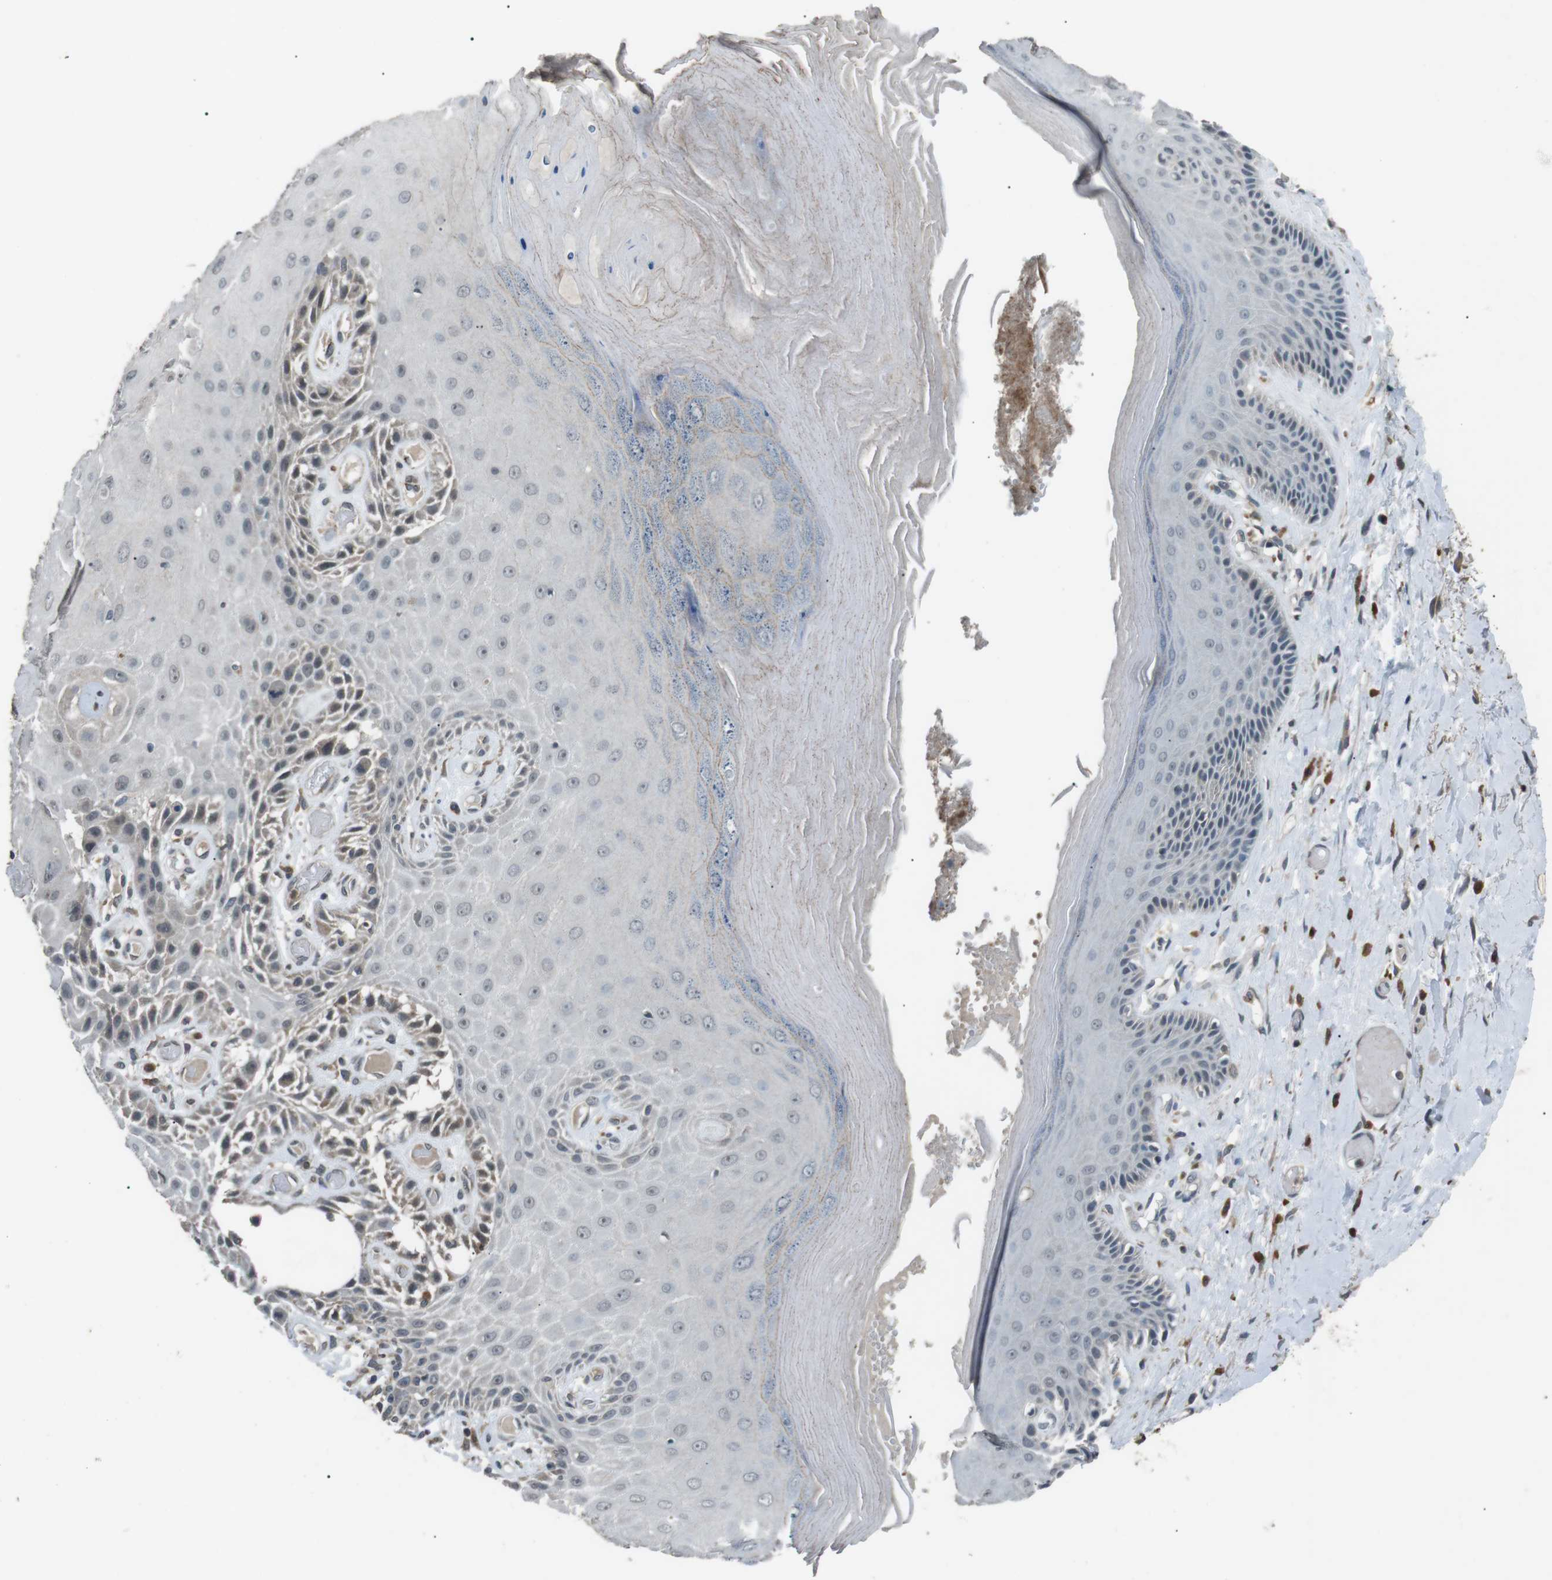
{"staining": {"intensity": "weak", "quantity": "<25%", "location": "cytoplasmic/membranous"}, "tissue": "skin", "cell_type": "Epidermal cells", "image_type": "normal", "snomed": [{"axis": "morphology", "description": "Normal tissue, NOS"}, {"axis": "topography", "description": "Vulva"}], "caption": "IHC histopathology image of normal skin stained for a protein (brown), which reveals no expression in epidermal cells. (Immunohistochemistry, brightfield microscopy, high magnification).", "gene": "NEK7", "patient": {"sex": "female", "age": 73}}